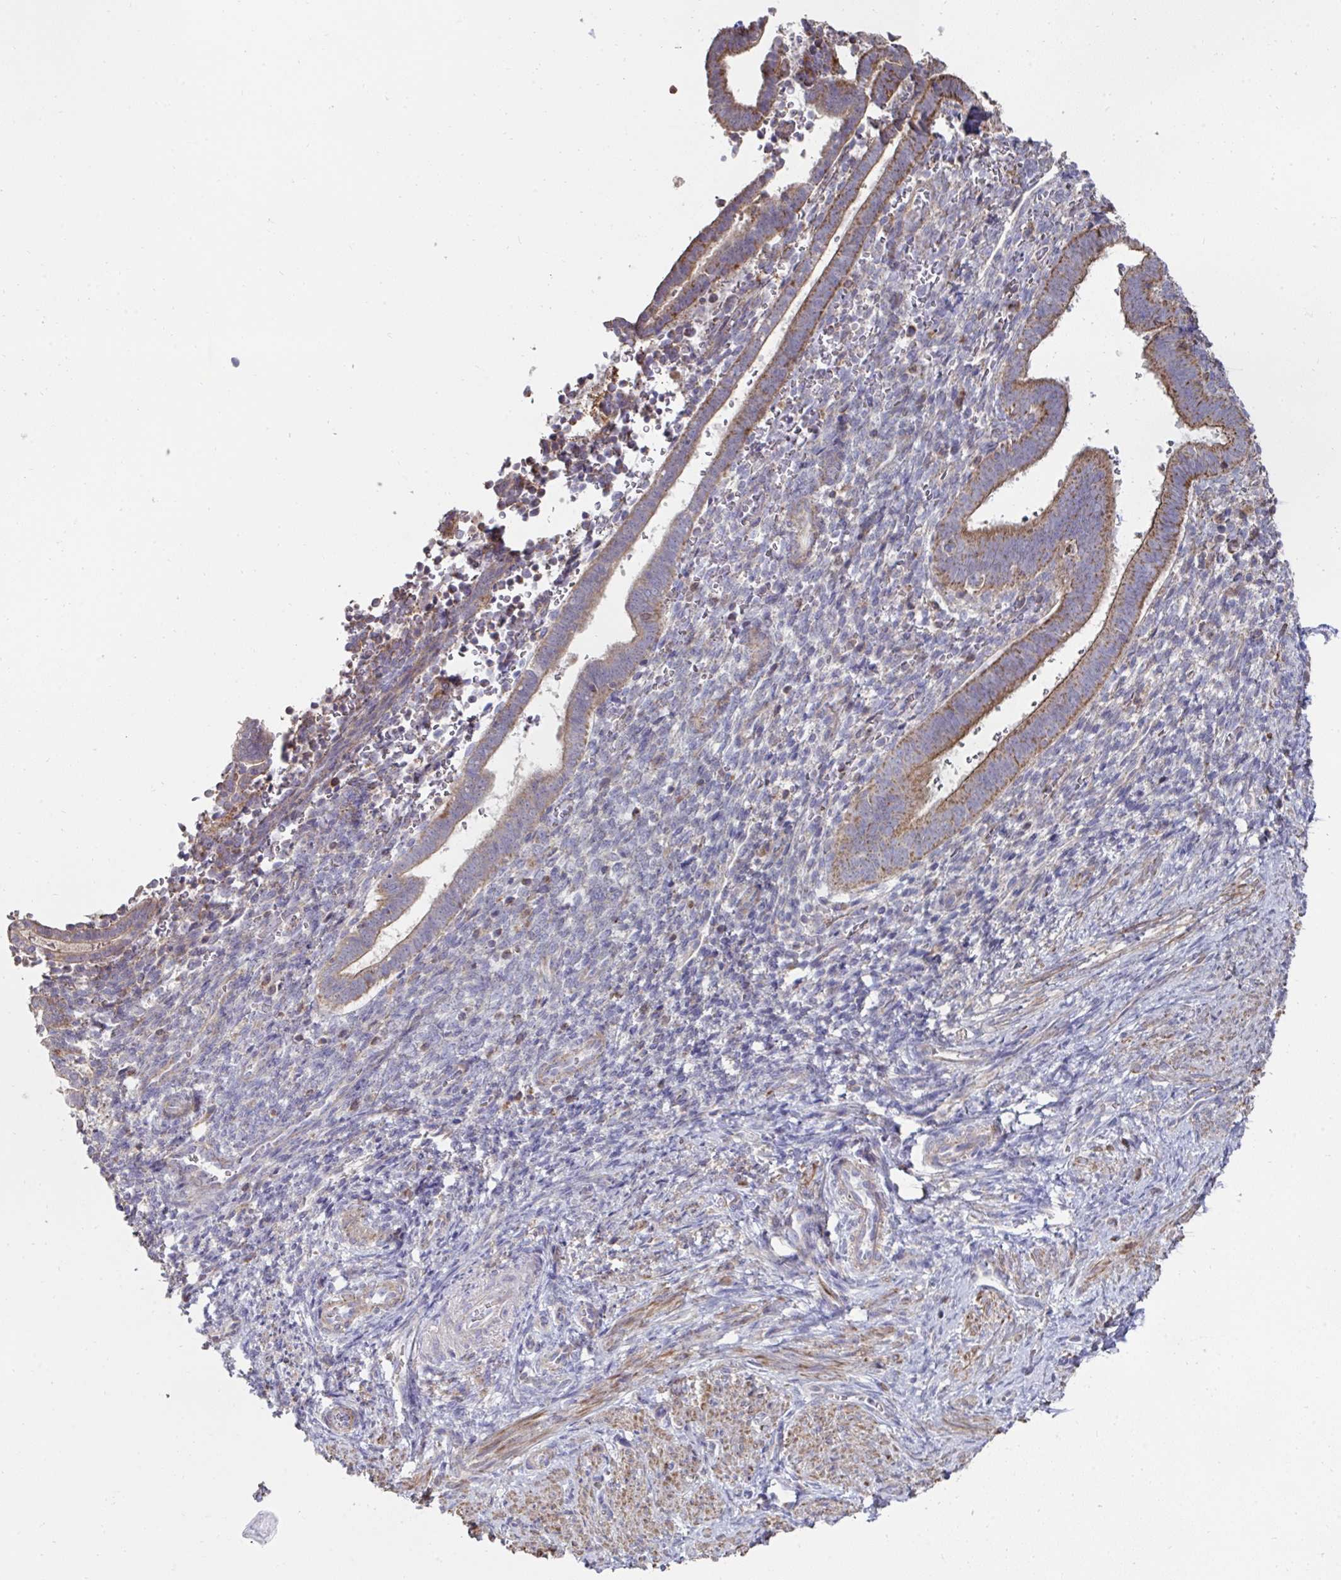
{"staining": {"intensity": "negative", "quantity": "none", "location": "none"}, "tissue": "endometrium", "cell_type": "Cells in endometrial stroma", "image_type": "normal", "snomed": [{"axis": "morphology", "description": "Normal tissue, NOS"}, {"axis": "topography", "description": "Endometrium"}], "caption": "Endometrium was stained to show a protein in brown. There is no significant expression in cells in endometrial stroma. The staining was performed using DAB (3,3'-diaminobenzidine) to visualize the protein expression in brown, while the nuclei were stained in blue with hematoxylin (Magnification: 20x).", "gene": "DZANK1", "patient": {"sex": "female", "age": 34}}